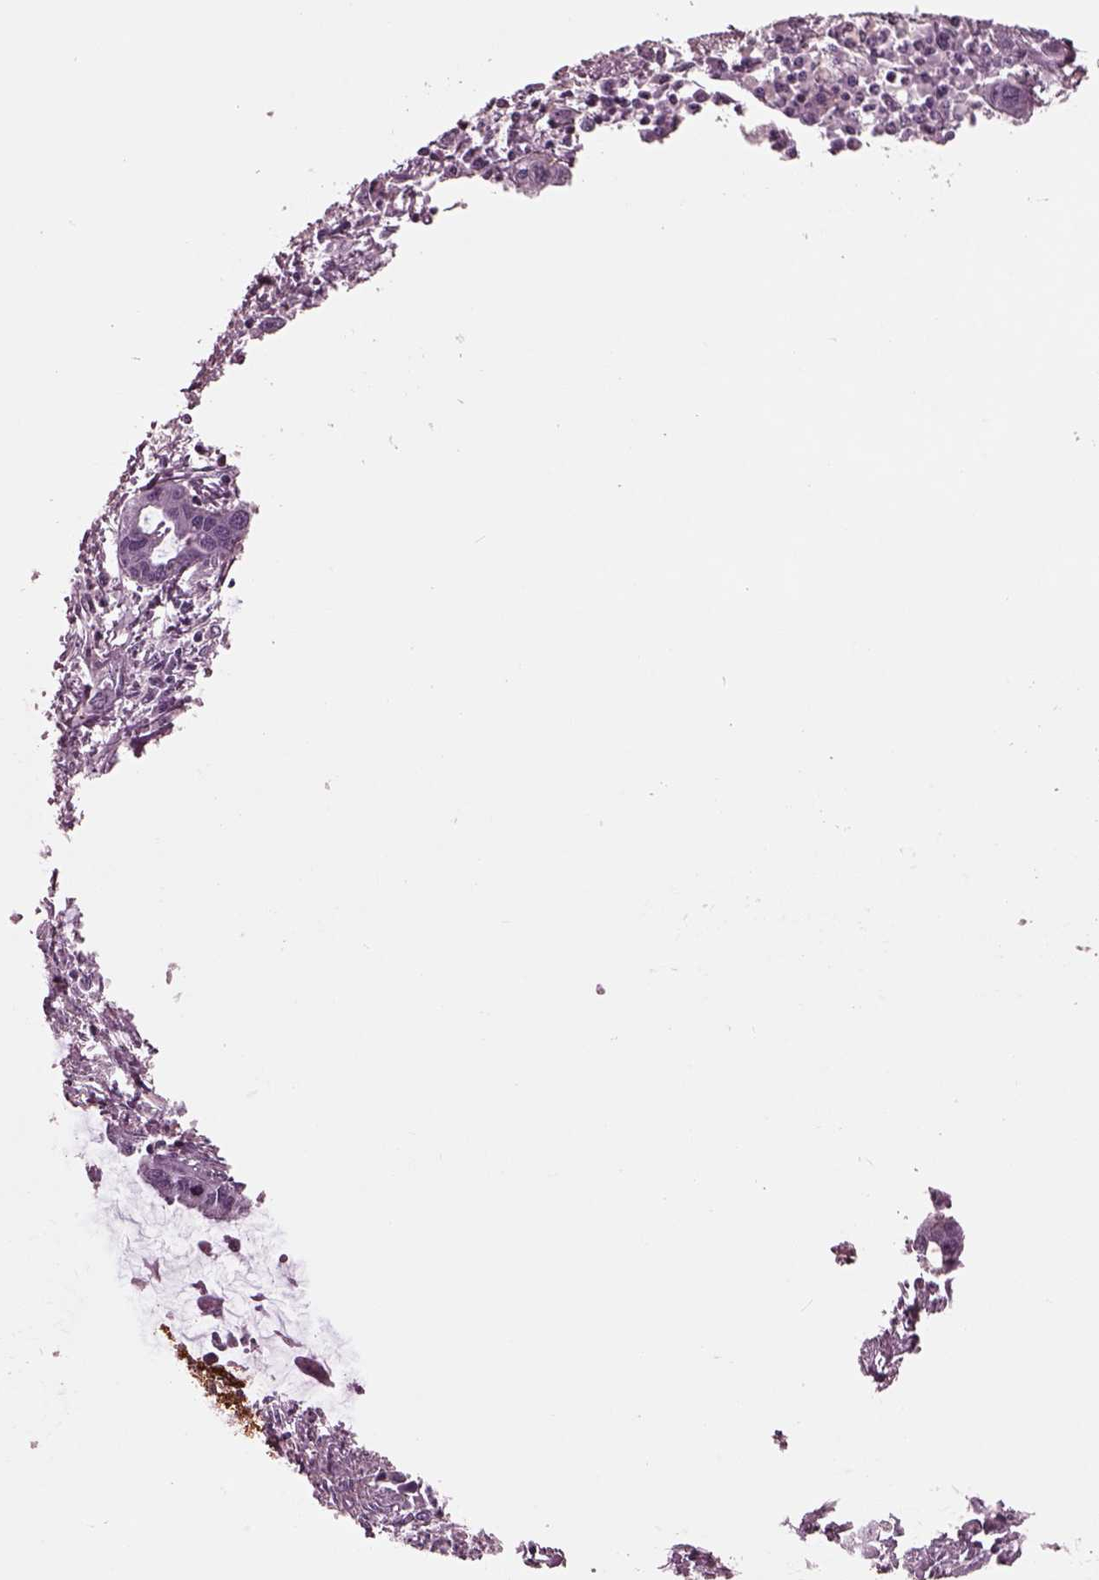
{"staining": {"intensity": "negative", "quantity": "none", "location": "none"}, "tissue": "liver cancer", "cell_type": "Tumor cells", "image_type": "cancer", "snomed": [{"axis": "morphology", "description": "Cholangiocarcinoma"}, {"axis": "topography", "description": "Liver"}], "caption": "Liver cancer stained for a protein using immunohistochemistry exhibits no staining tumor cells.", "gene": "GDF11", "patient": {"sex": "male", "age": 58}}